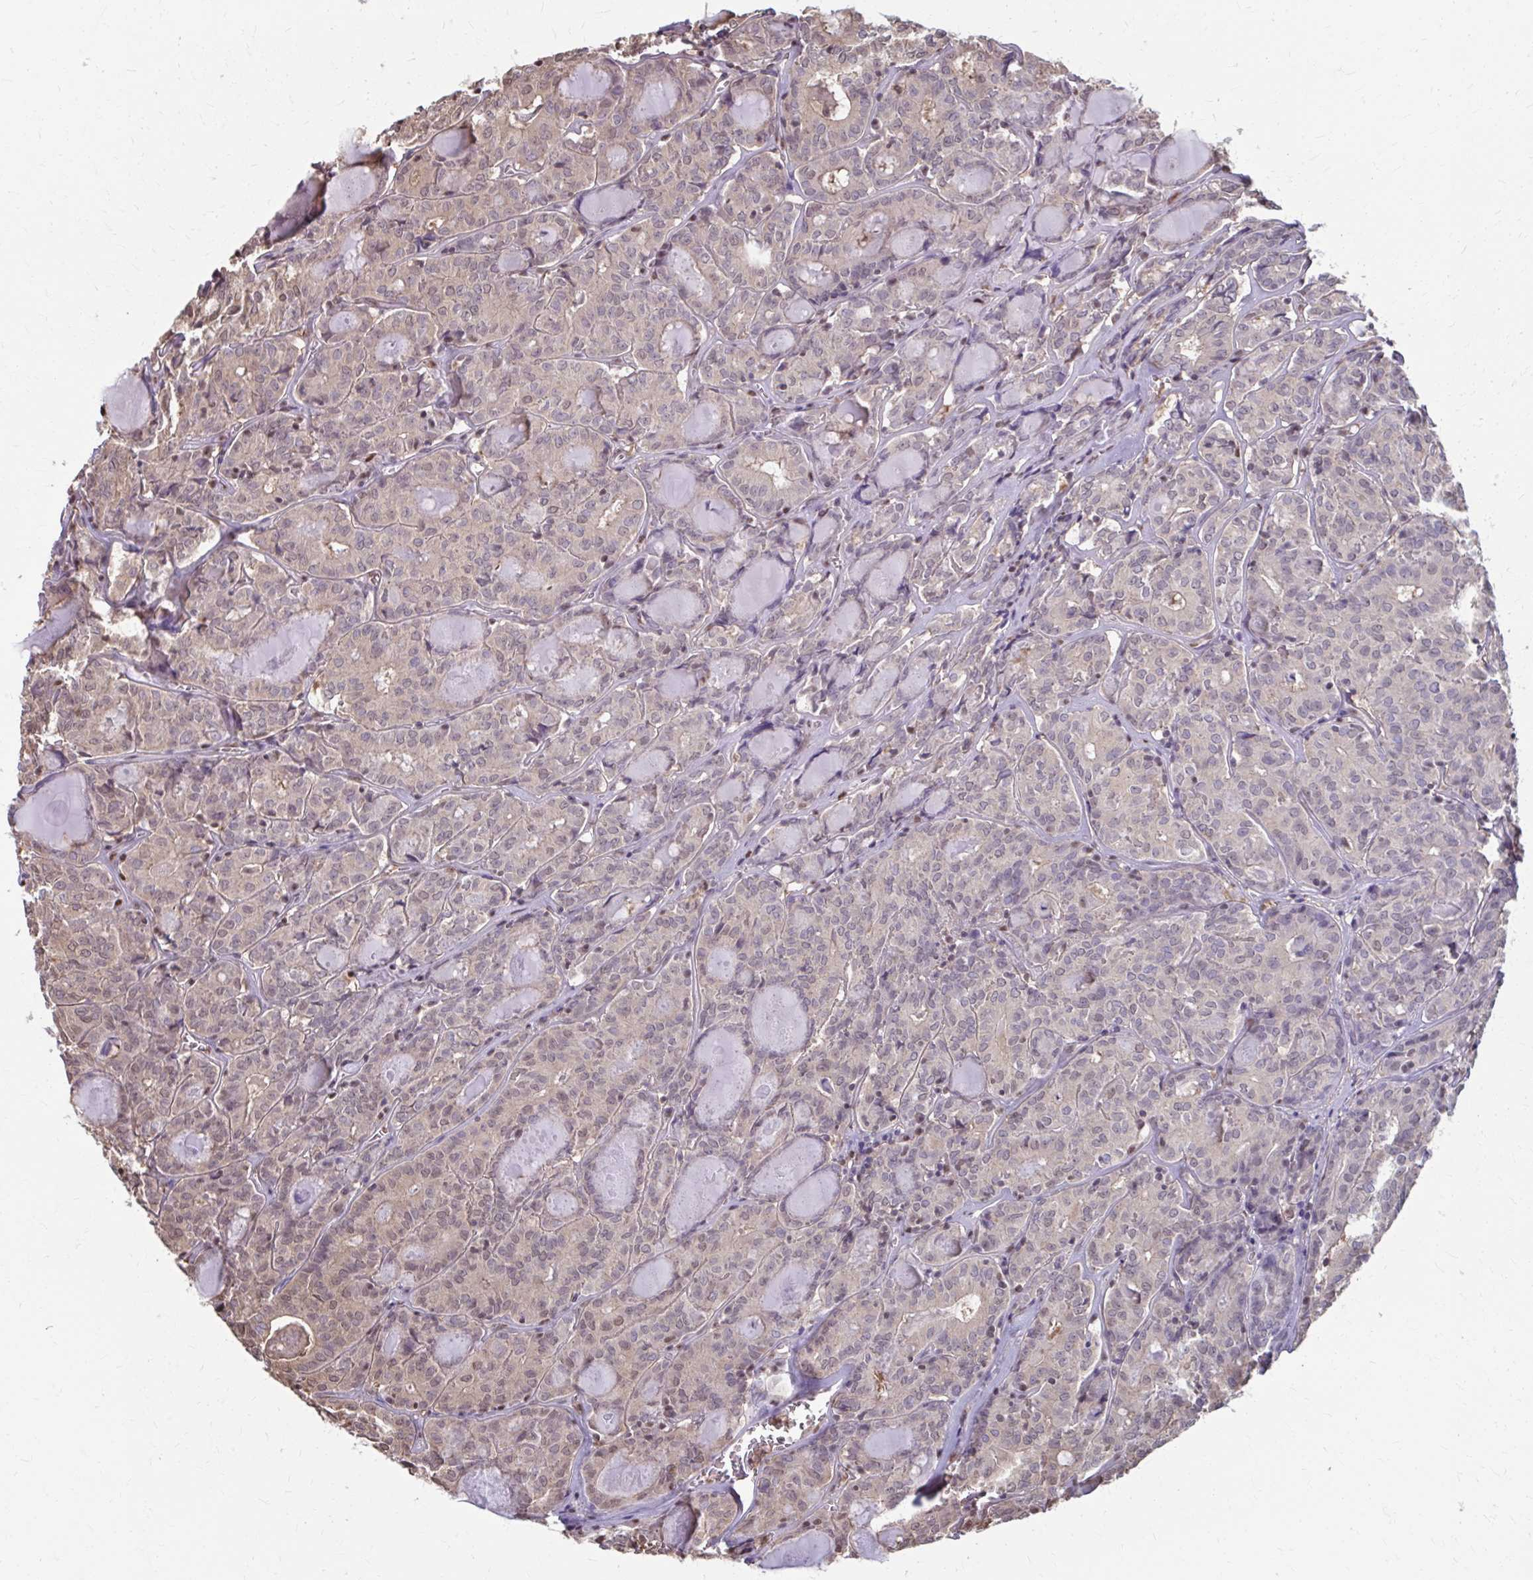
{"staining": {"intensity": "weak", "quantity": "25%-75%", "location": "cytoplasmic/membranous,nuclear"}, "tissue": "thyroid cancer", "cell_type": "Tumor cells", "image_type": "cancer", "snomed": [{"axis": "morphology", "description": "Papillary adenocarcinoma, NOS"}, {"axis": "topography", "description": "Thyroid gland"}], "caption": "Protein staining shows weak cytoplasmic/membranous and nuclear staining in about 25%-75% of tumor cells in thyroid cancer.", "gene": "ING4", "patient": {"sex": "female", "age": 72}}